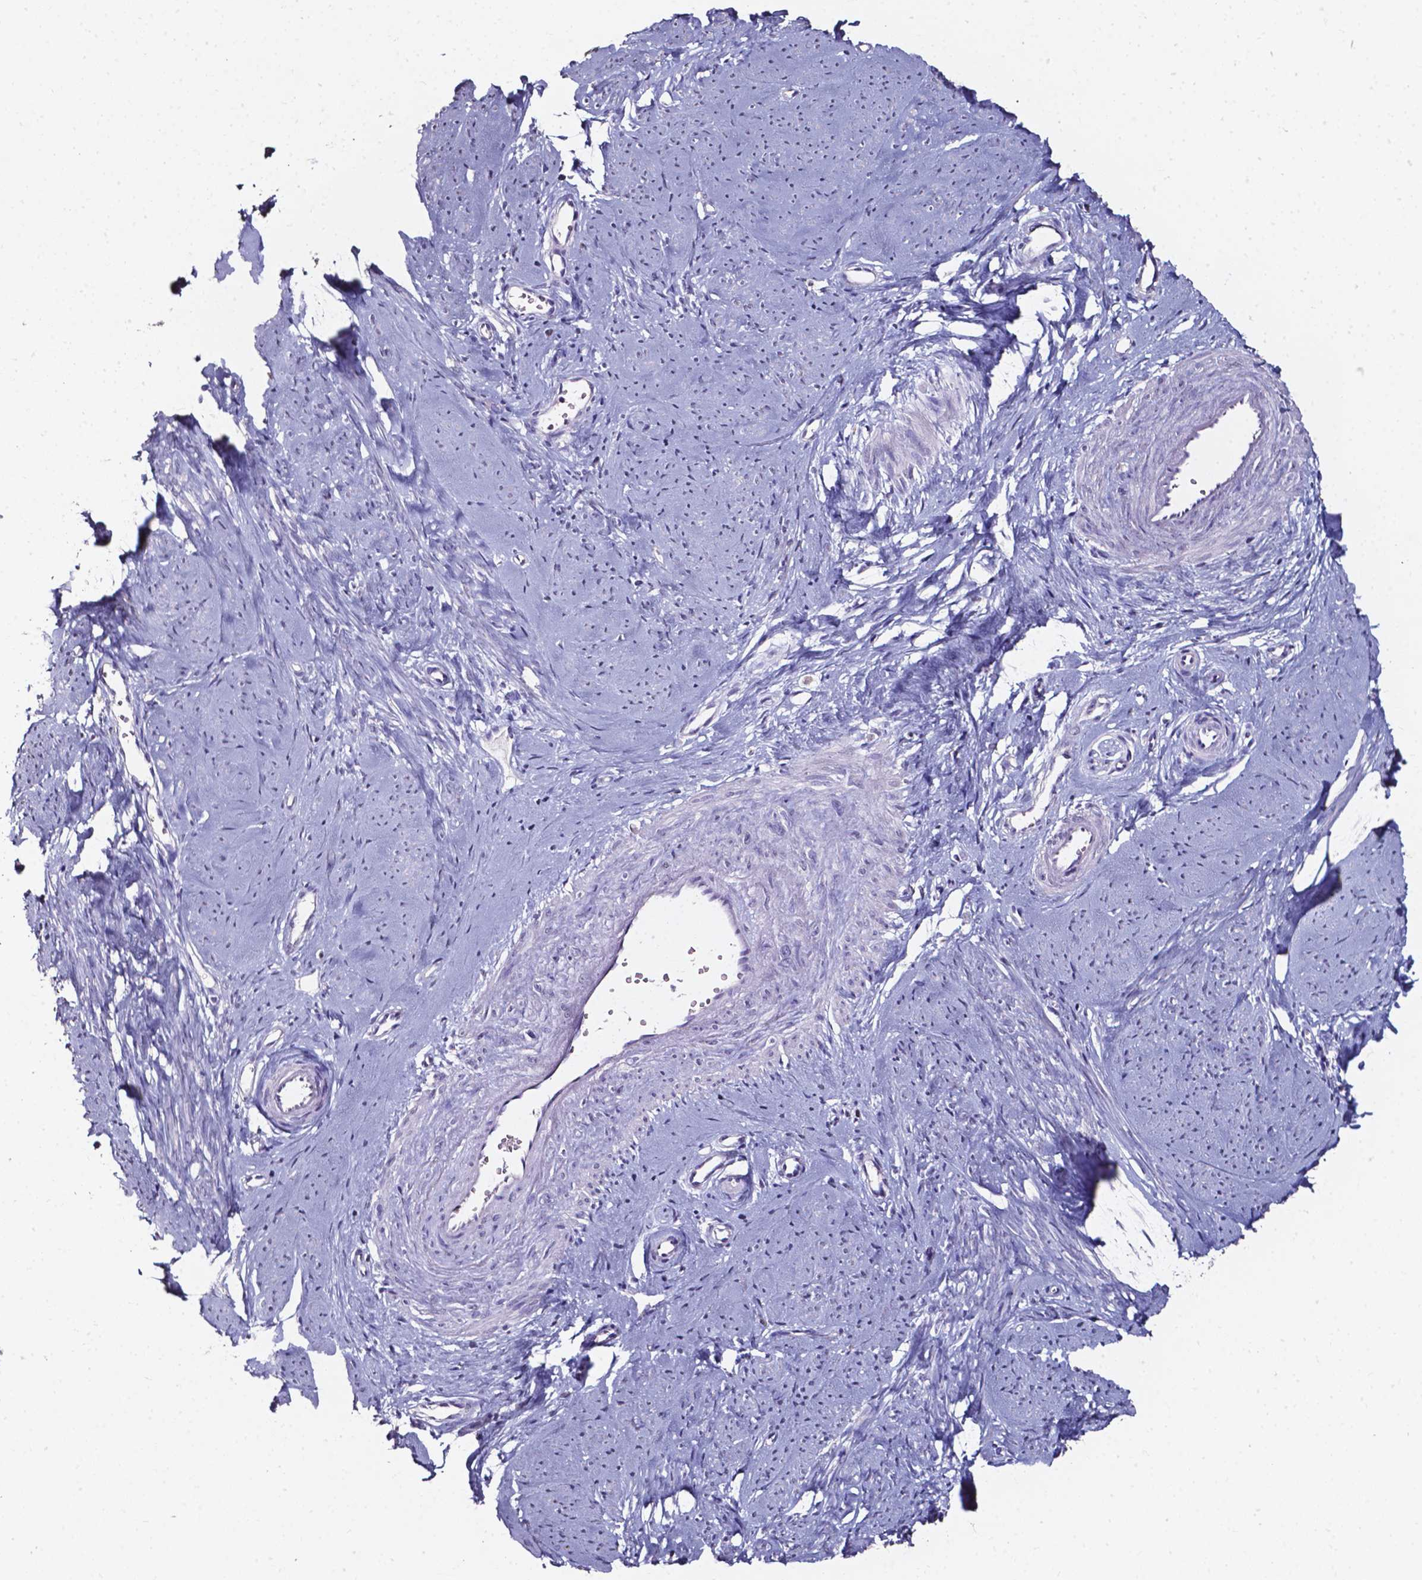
{"staining": {"intensity": "negative", "quantity": "none", "location": "none"}, "tissue": "smooth muscle", "cell_type": "Smooth muscle cells", "image_type": "normal", "snomed": [{"axis": "morphology", "description": "Normal tissue, NOS"}, {"axis": "topography", "description": "Smooth muscle"}], "caption": "Smooth muscle cells show no significant staining in benign smooth muscle.", "gene": "DEFA5", "patient": {"sex": "female", "age": 48}}